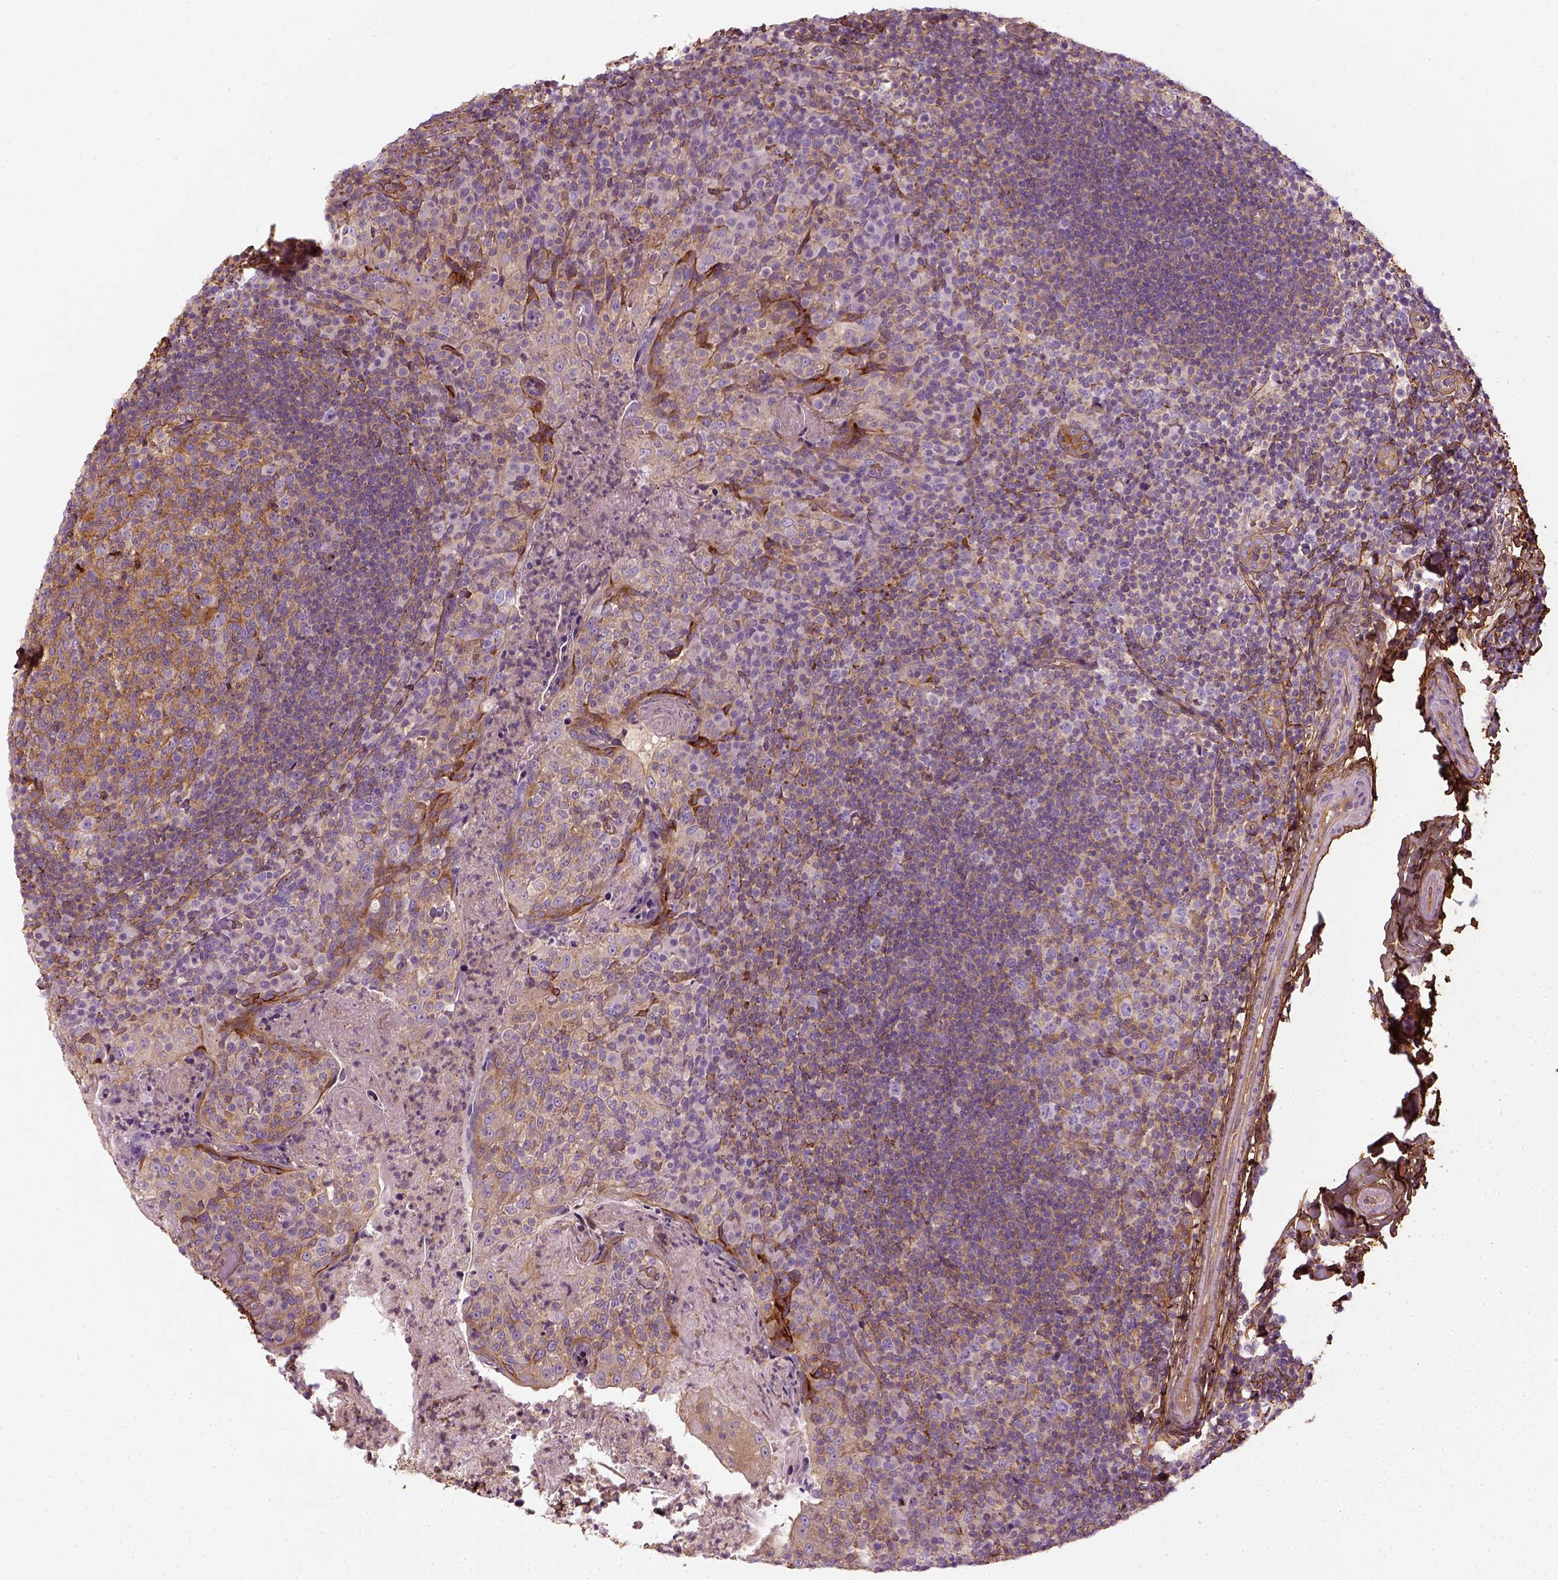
{"staining": {"intensity": "moderate", "quantity": ">75%", "location": "cytoplasmic/membranous"}, "tissue": "tonsil", "cell_type": "Germinal center cells", "image_type": "normal", "snomed": [{"axis": "morphology", "description": "Normal tissue, NOS"}, {"axis": "topography", "description": "Tonsil"}], "caption": "Moderate cytoplasmic/membranous protein staining is present in about >75% of germinal center cells in tonsil. The staining was performed using DAB, with brown indicating positive protein expression. Nuclei are stained blue with hematoxylin.", "gene": "COL6A2", "patient": {"sex": "female", "age": 10}}